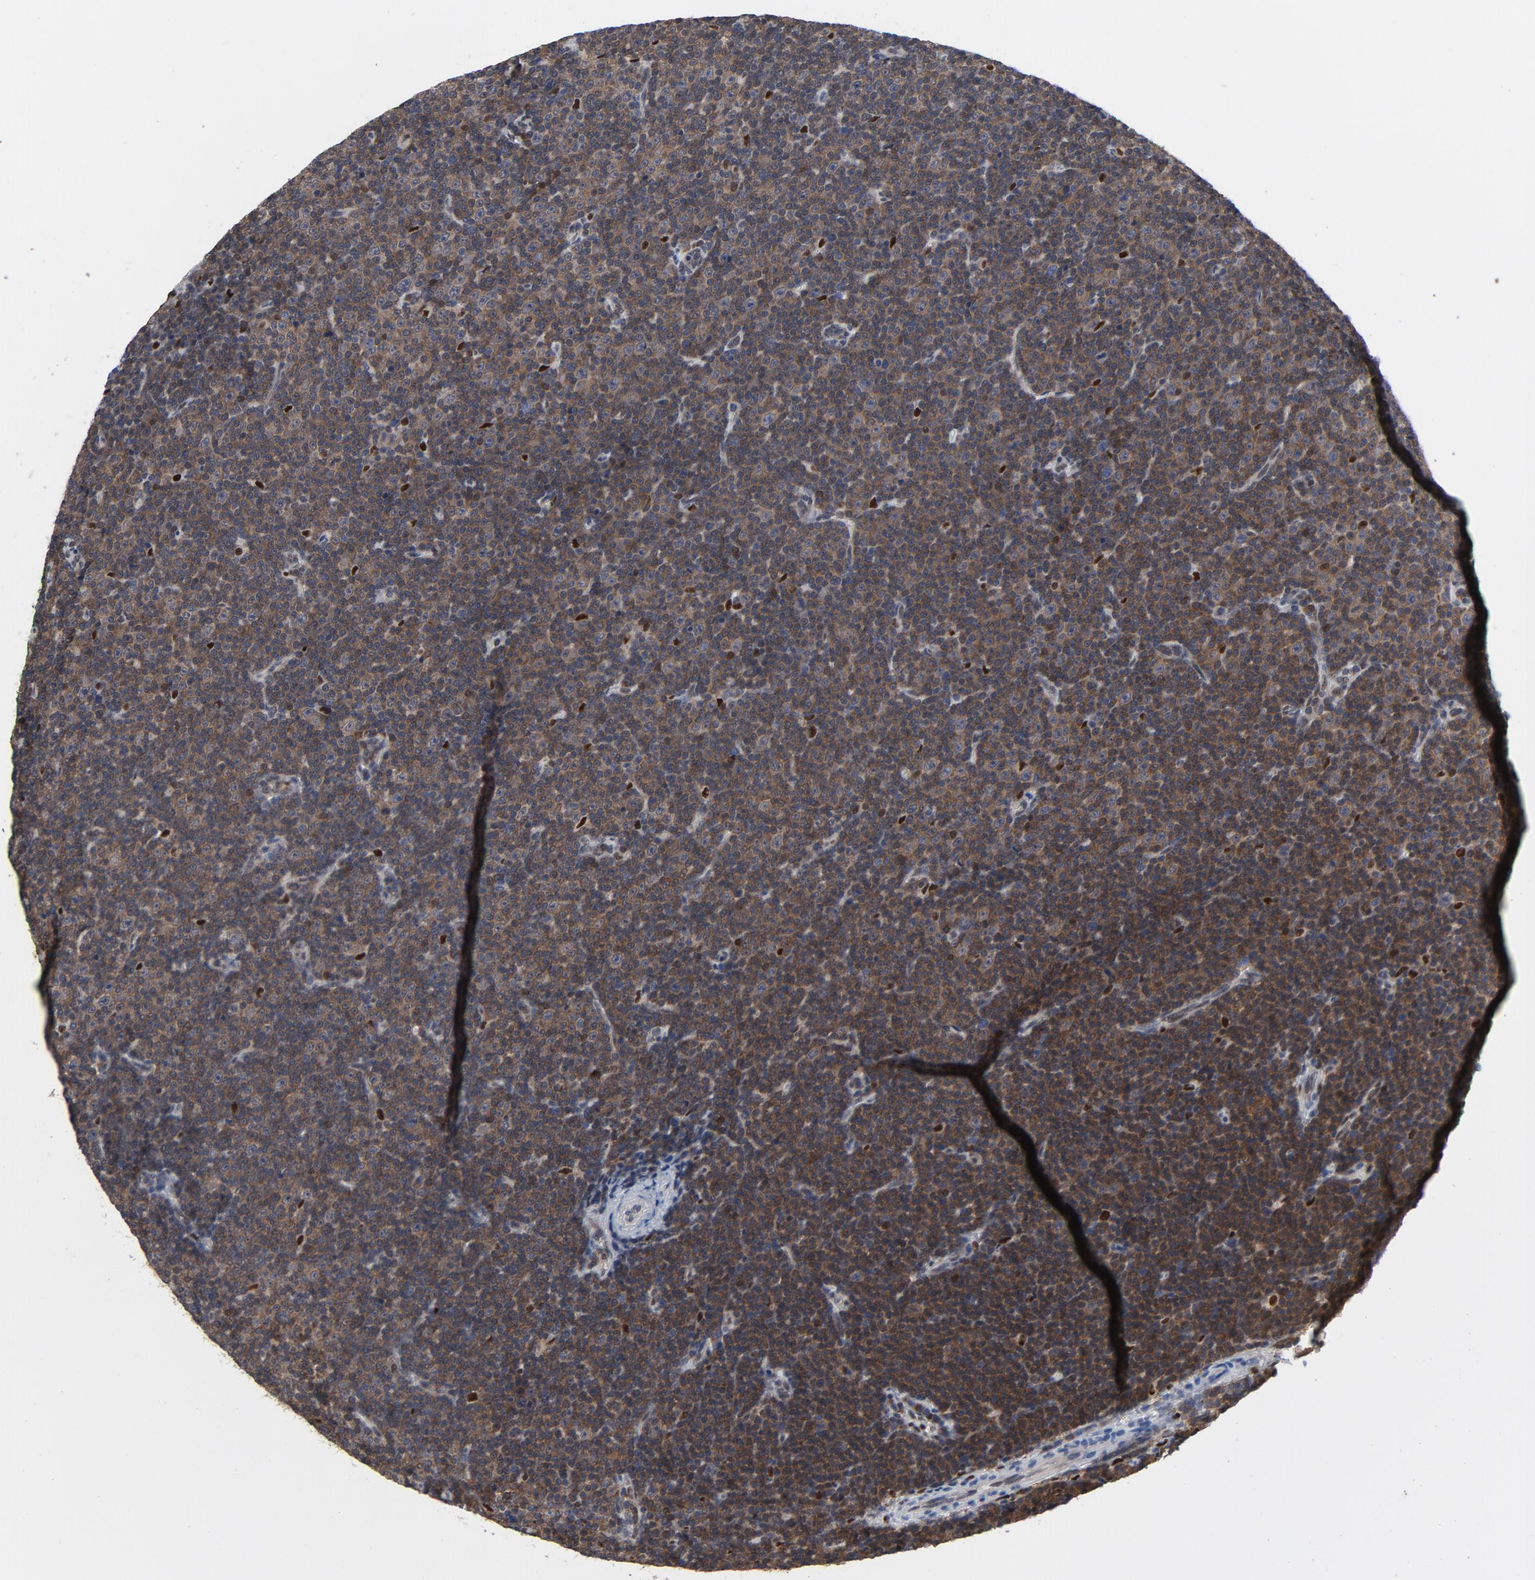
{"staining": {"intensity": "moderate", "quantity": ">75%", "location": "cytoplasmic/membranous"}, "tissue": "lymphoma", "cell_type": "Tumor cells", "image_type": "cancer", "snomed": [{"axis": "morphology", "description": "Malignant lymphoma, non-Hodgkin's type, Low grade"}, {"axis": "topography", "description": "Lymph node"}], "caption": "Immunohistochemistry image of human lymphoma stained for a protein (brown), which demonstrates medium levels of moderate cytoplasmic/membranous expression in about >75% of tumor cells.", "gene": "NFKB1", "patient": {"sex": "female", "age": 67}}